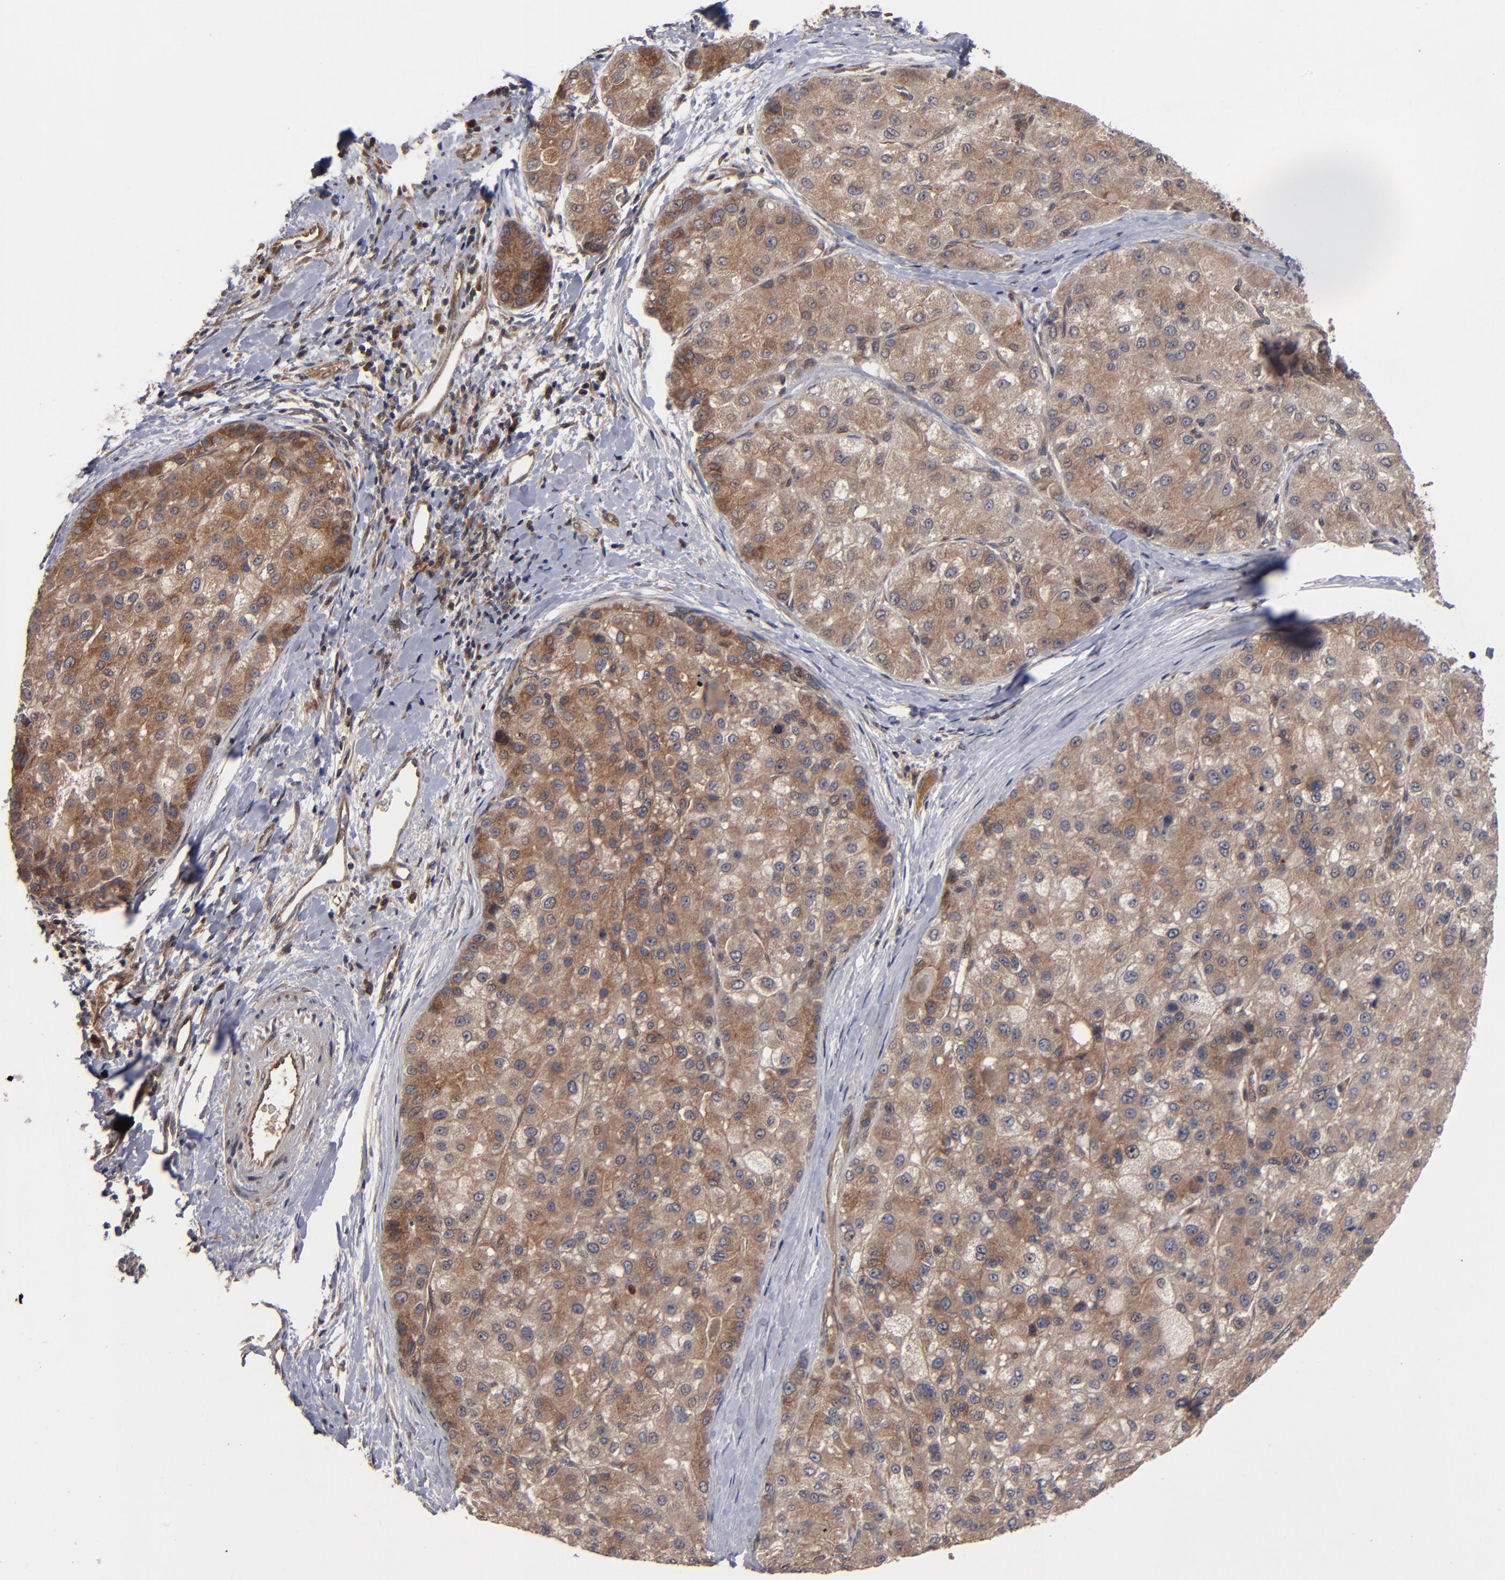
{"staining": {"intensity": "strong", "quantity": ">75%", "location": "cytoplasmic/membranous"}, "tissue": "liver cancer", "cell_type": "Tumor cells", "image_type": "cancer", "snomed": [{"axis": "morphology", "description": "Carcinoma, Hepatocellular, NOS"}, {"axis": "topography", "description": "Liver"}], "caption": "Tumor cells reveal high levels of strong cytoplasmic/membranous positivity in approximately >75% of cells in human liver hepatocellular carcinoma.", "gene": "BDKRB1", "patient": {"sex": "male", "age": 80}}